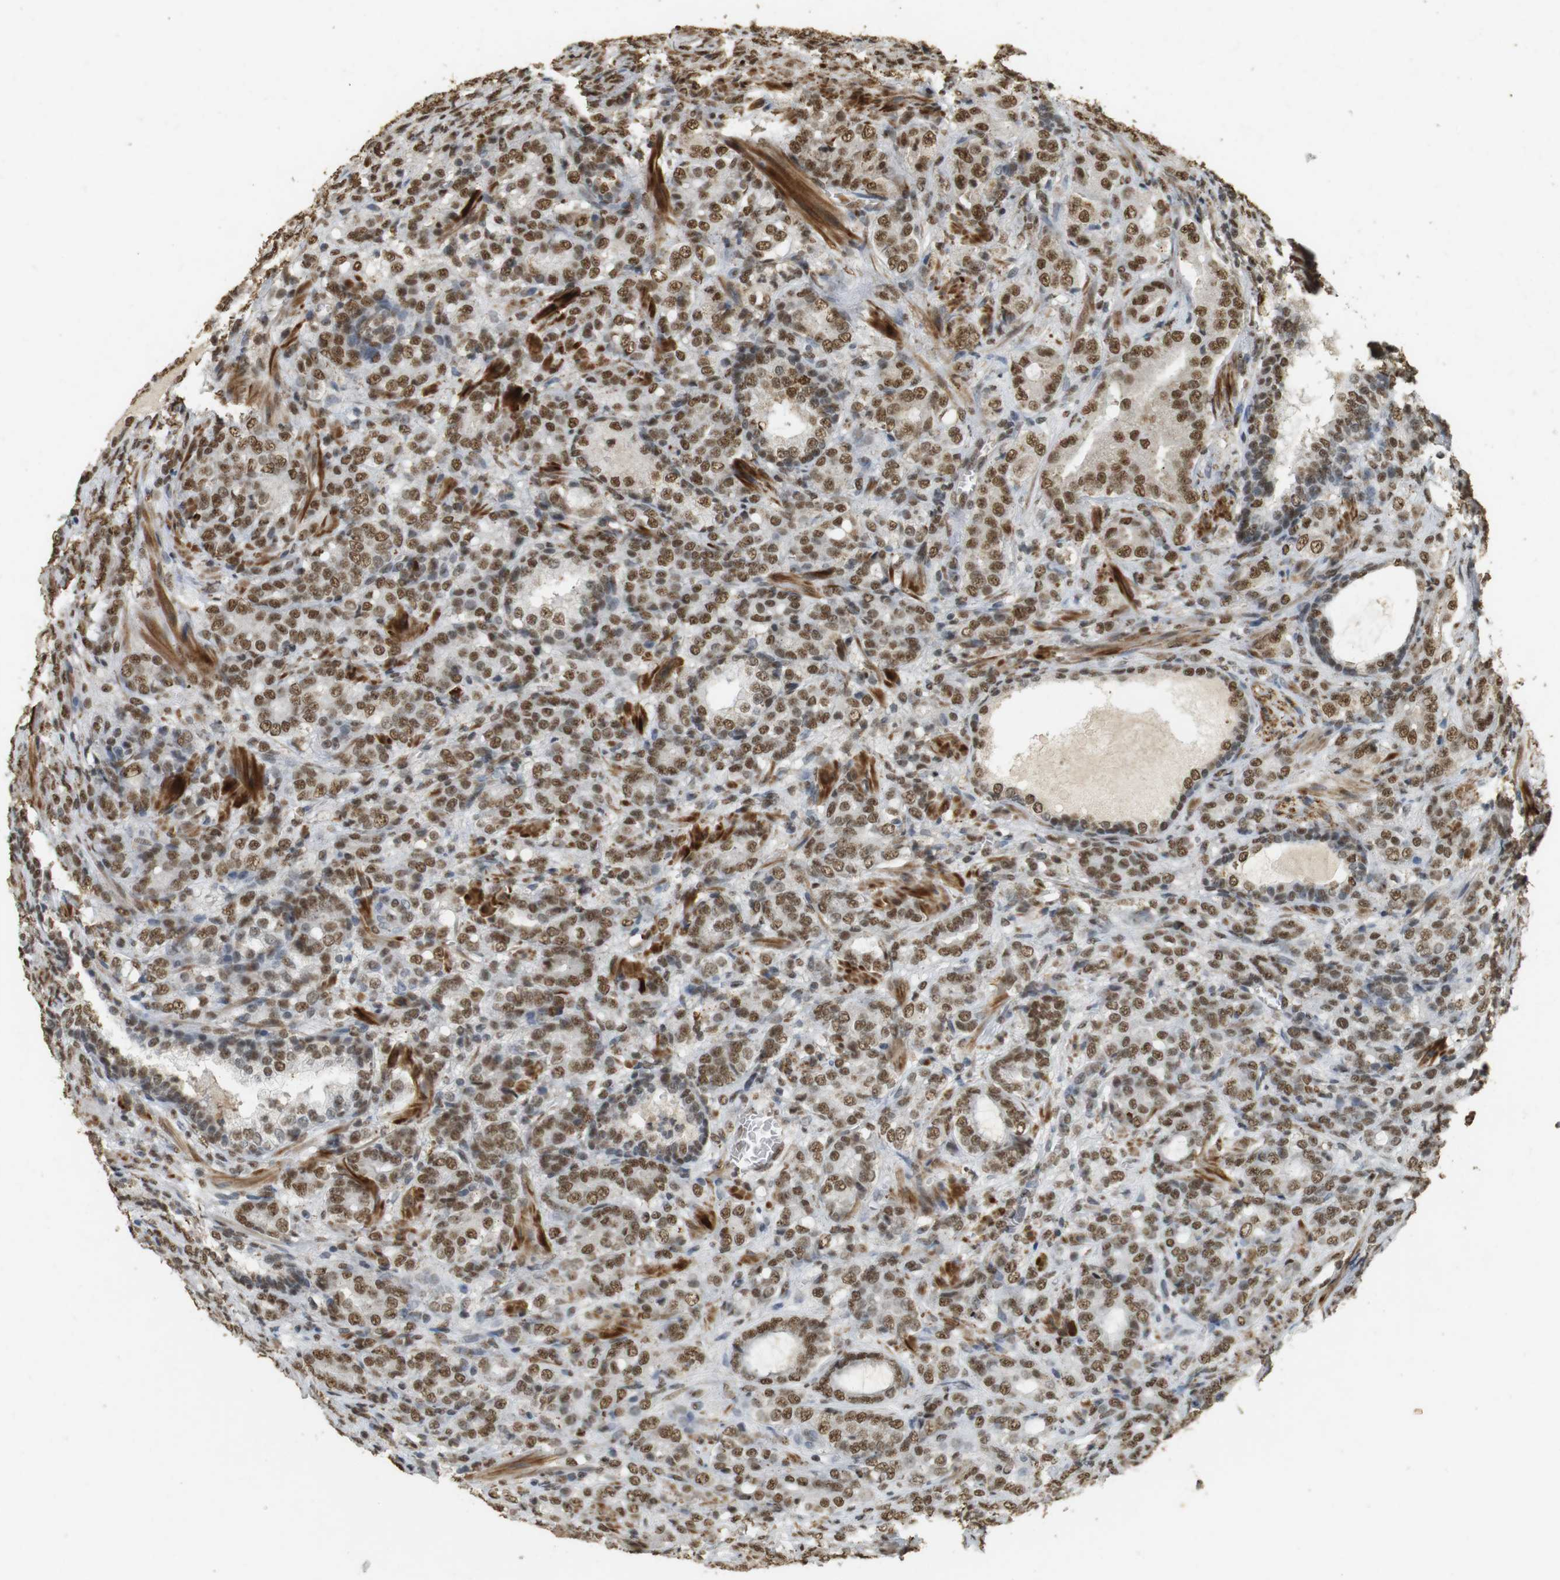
{"staining": {"intensity": "moderate", "quantity": ">75%", "location": "nuclear"}, "tissue": "prostate cancer", "cell_type": "Tumor cells", "image_type": "cancer", "snomed": [{"axis": "morphology", "description": "Adenocarcinoma, High grade"}, {"axis": "topography", "description": "Prostate"}], "caption": "Prostate cancer (adenocarcinoma (high-grade)) tissue shows moderate nuclear staining in about >75% of tumor cells (Brightfield microscopy of DAB IHC at high magnification).", "gene": "GATA4", "patient": {"sex": "male", "age": 64}}